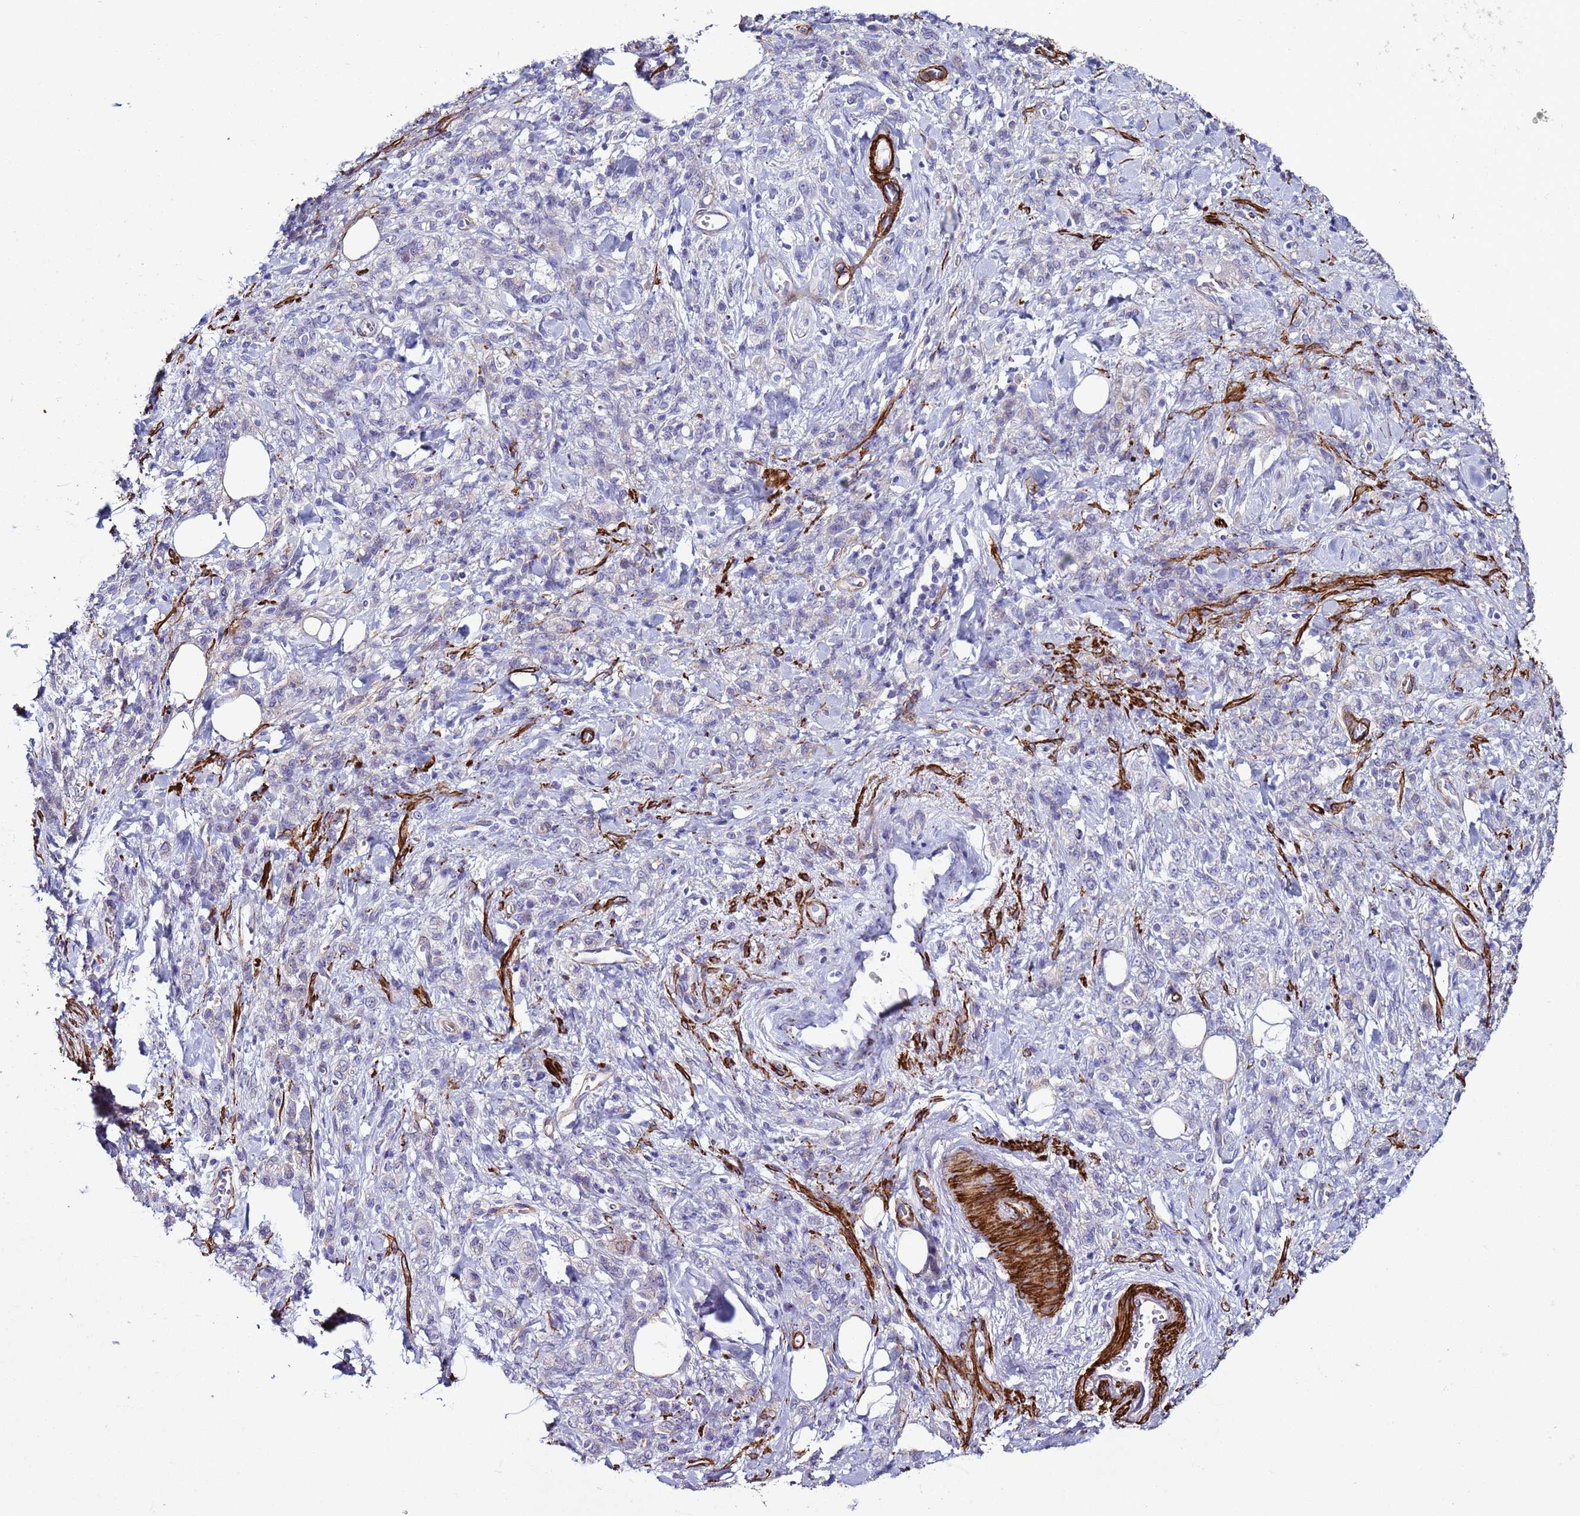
{"staining": {"intensity": "negative", "quantity": "none", "location": "none"}, "tissue": "stomach cancer", "cell_type": "Tumor cells", "image_type": "cancer", "snomed": [{"axis": "morphology", "description": "Adenocarcinoma, NOS"}, {"axis": "topography", "description": "Stomach"}], "caption": "Immunohistochemistry (IHC) of human stomach adenocarcinoma shows no positivity in tumor cells.", "gene": "RABL2B", "patient": {"sex": "male", "age": 77}}